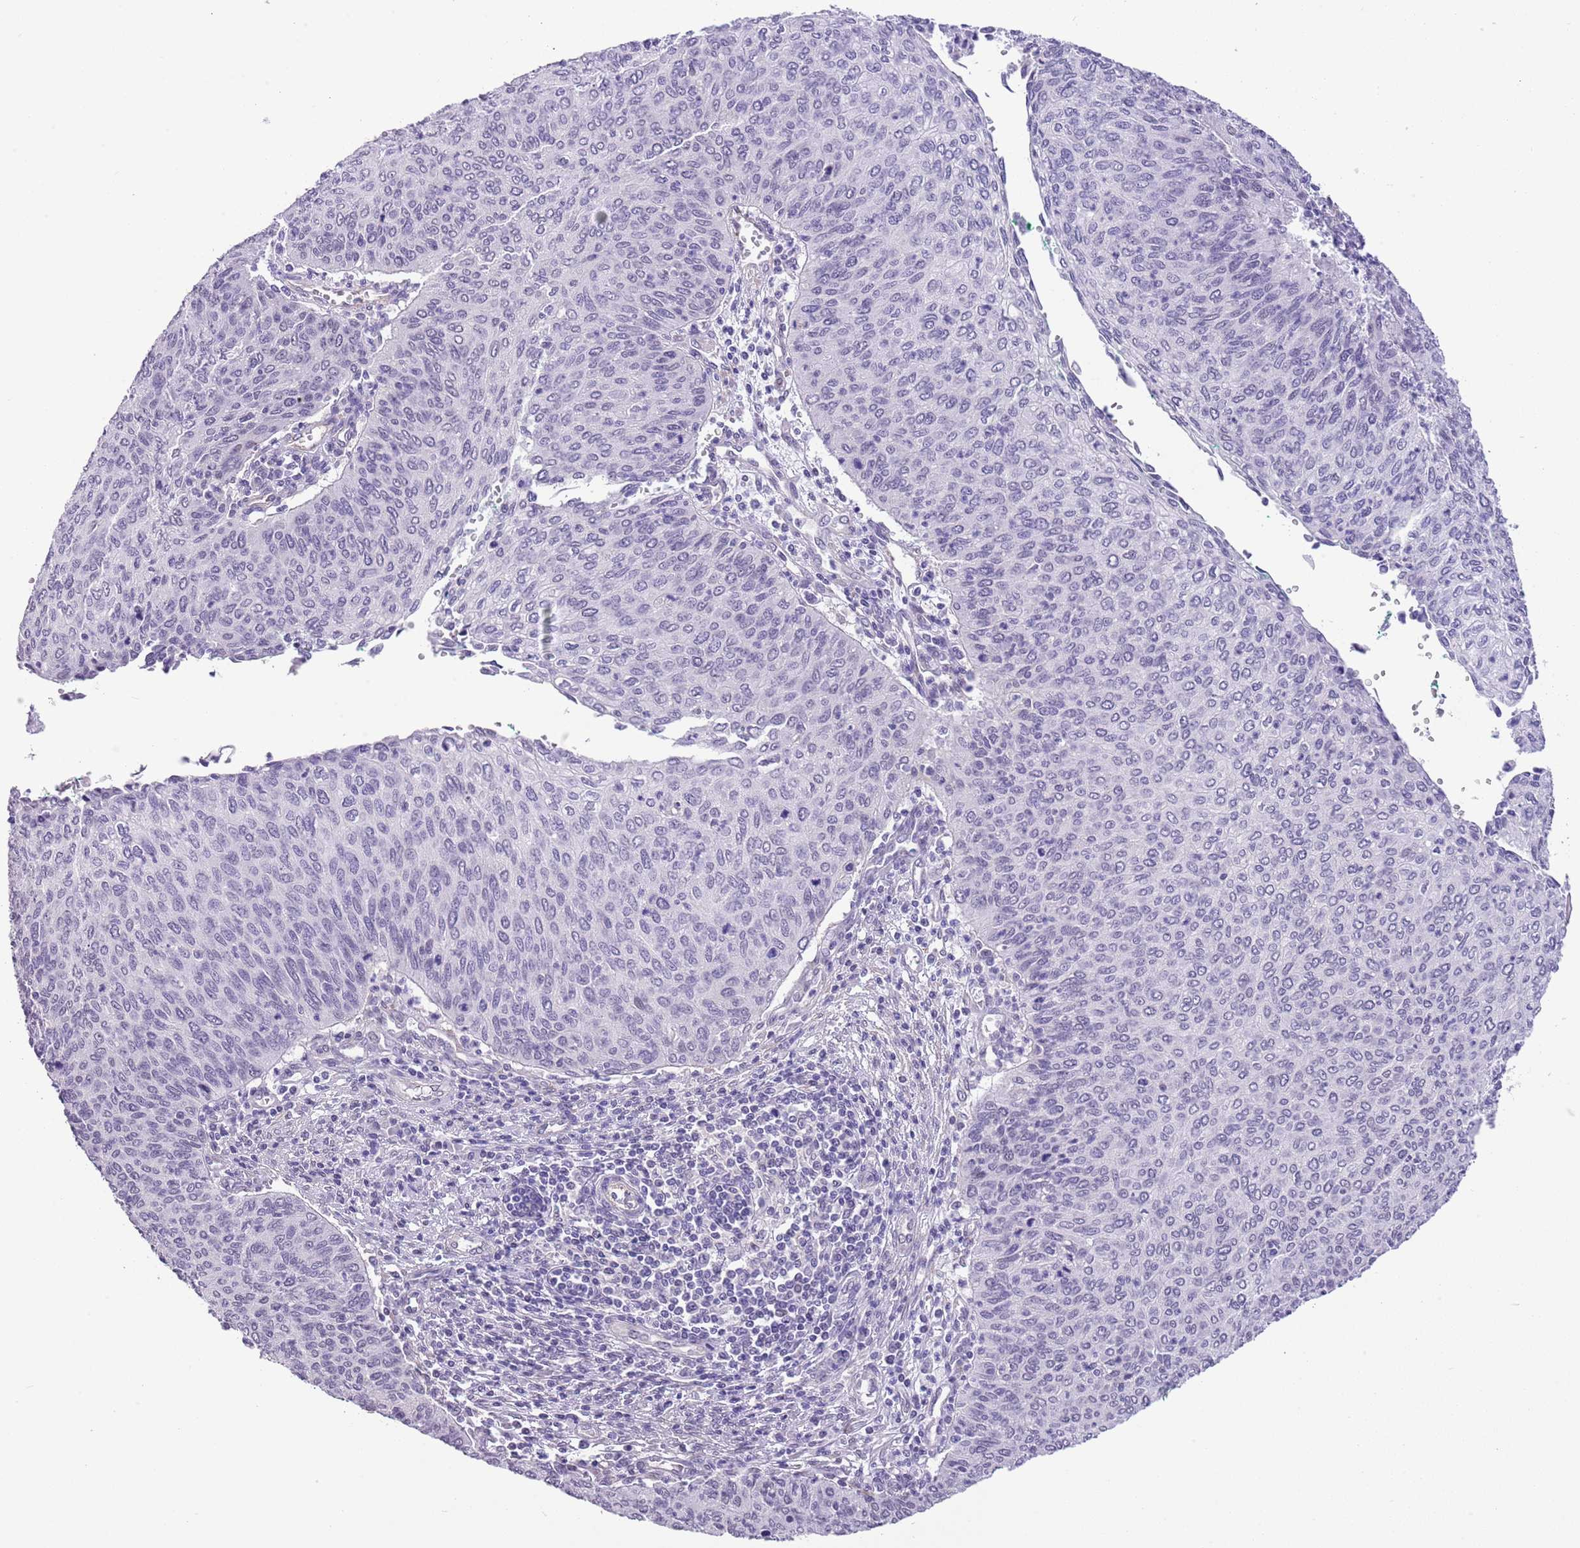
{"staining": {"intensity": "negative", "quantity": "none", "location": "none"}, "tissue": "cervical cancer", "cell_type": "Tumor cells", "image_type": "cancer", "snomed": [{"axis": "morphology", "description": "Squamous cell carcinoma, NOS"}, {"axis": "topography", "description": "Cervix"}], "caption": "Tumor cells show no significant protein positivity in cervical cancer.", "gene": "MIDN", "patient": {"sex": "female", "age": 38}}